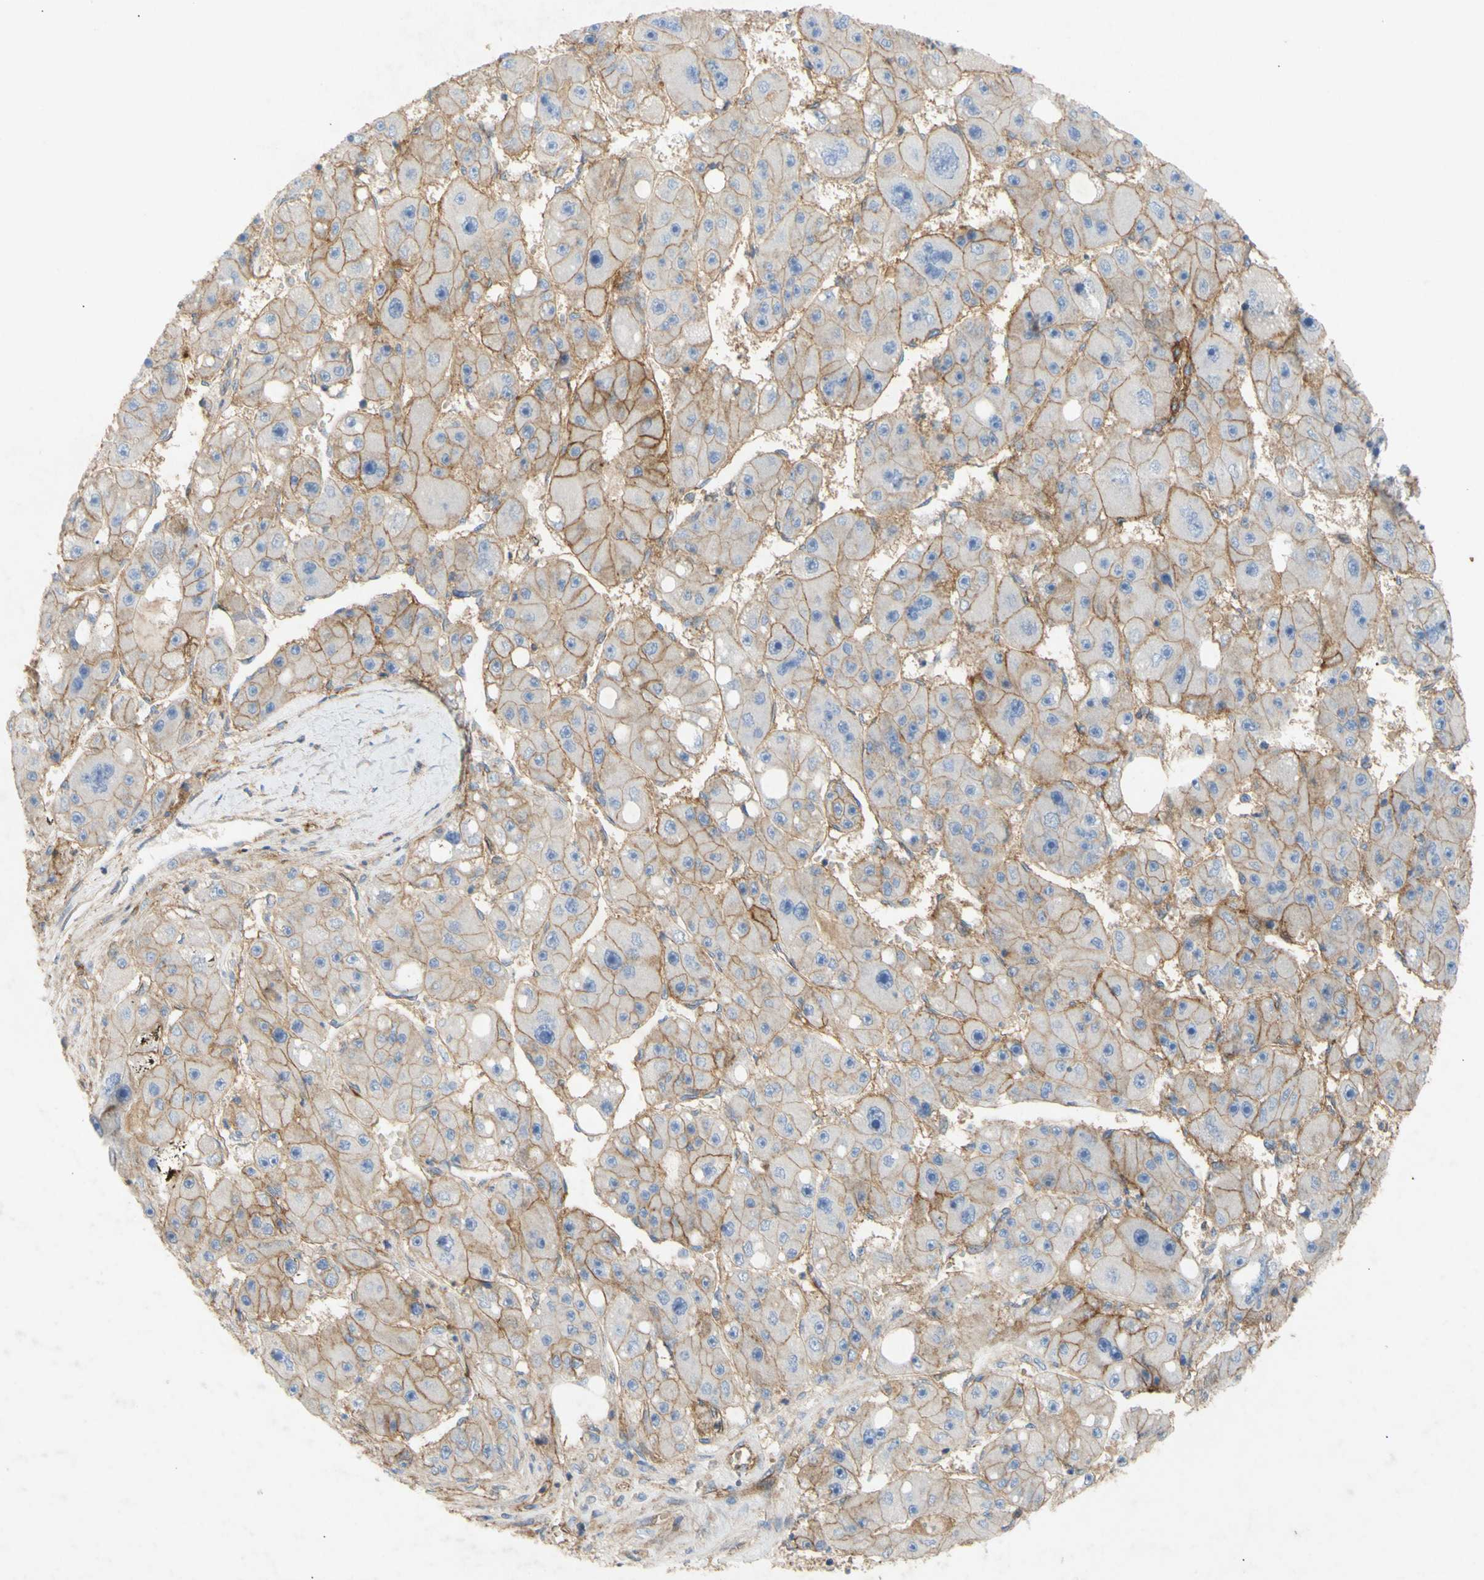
{"staining": {"intensity": "moderate", "quantity": ">75%", "location": "cytoplasmic/membranous"}, "tissue": "liver cancer", "cell_type": "Tumor cells", "image_type": "cancer", "snomed": [{"axis": "morphology", "description": "Carcinoma, Hepatocellular, NOS"}, {"axis": "topography", "description": "Liver"}], "caption": "Immunohistochemical staining of liver cancer (hepatocellular carcinoma) reveals moderate cytoplasmic/membranous protein positivity in about >75% of tumor cells.", "gene": "ATP2A3", "patient": {"sex": "female", "age": 61}}